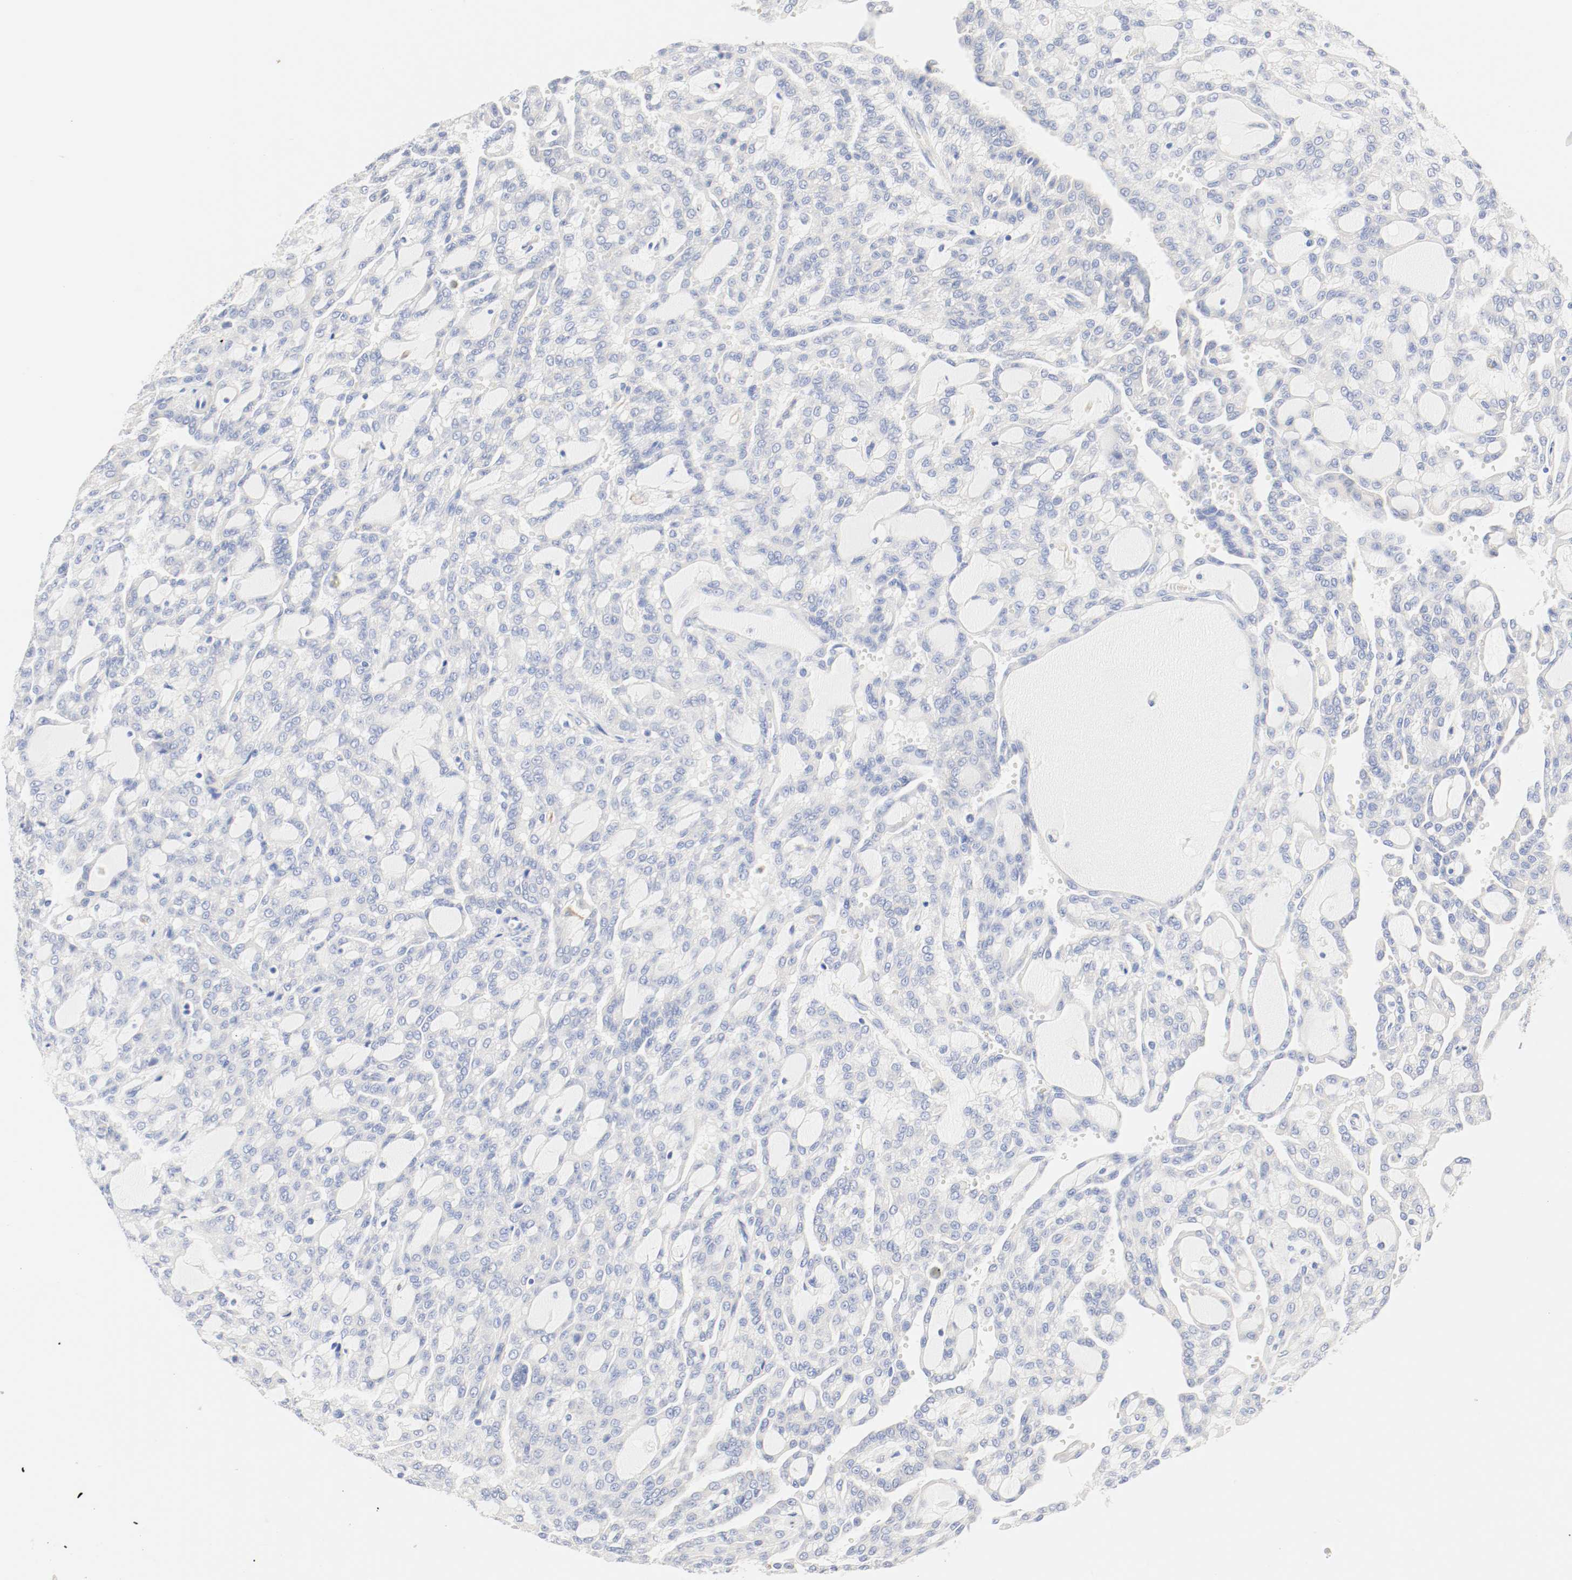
{"staining": {"intensity": "negative", "quantity": "none", "location": "none"}, "tissue": "renal cancer", "cell_type": "Tumor cells", "image_type": "cancer", "snomed": [{"axis": "morphology", "description": "Adenocarcinoma, NOS"}, {"axis": "topography", "description": "Kidney"}], "caption": "Tumor cells are negative for protein expression in human renal adenocarcinoma. Brightfield microscopy of immunohistochemistry stained with DAB (3,3'-diaminobenzidine) (brown) and hematoxylin (blue), captured at high magnification.", "gene": "GIT1", "patient": {"sex": "male", "age": 63}}